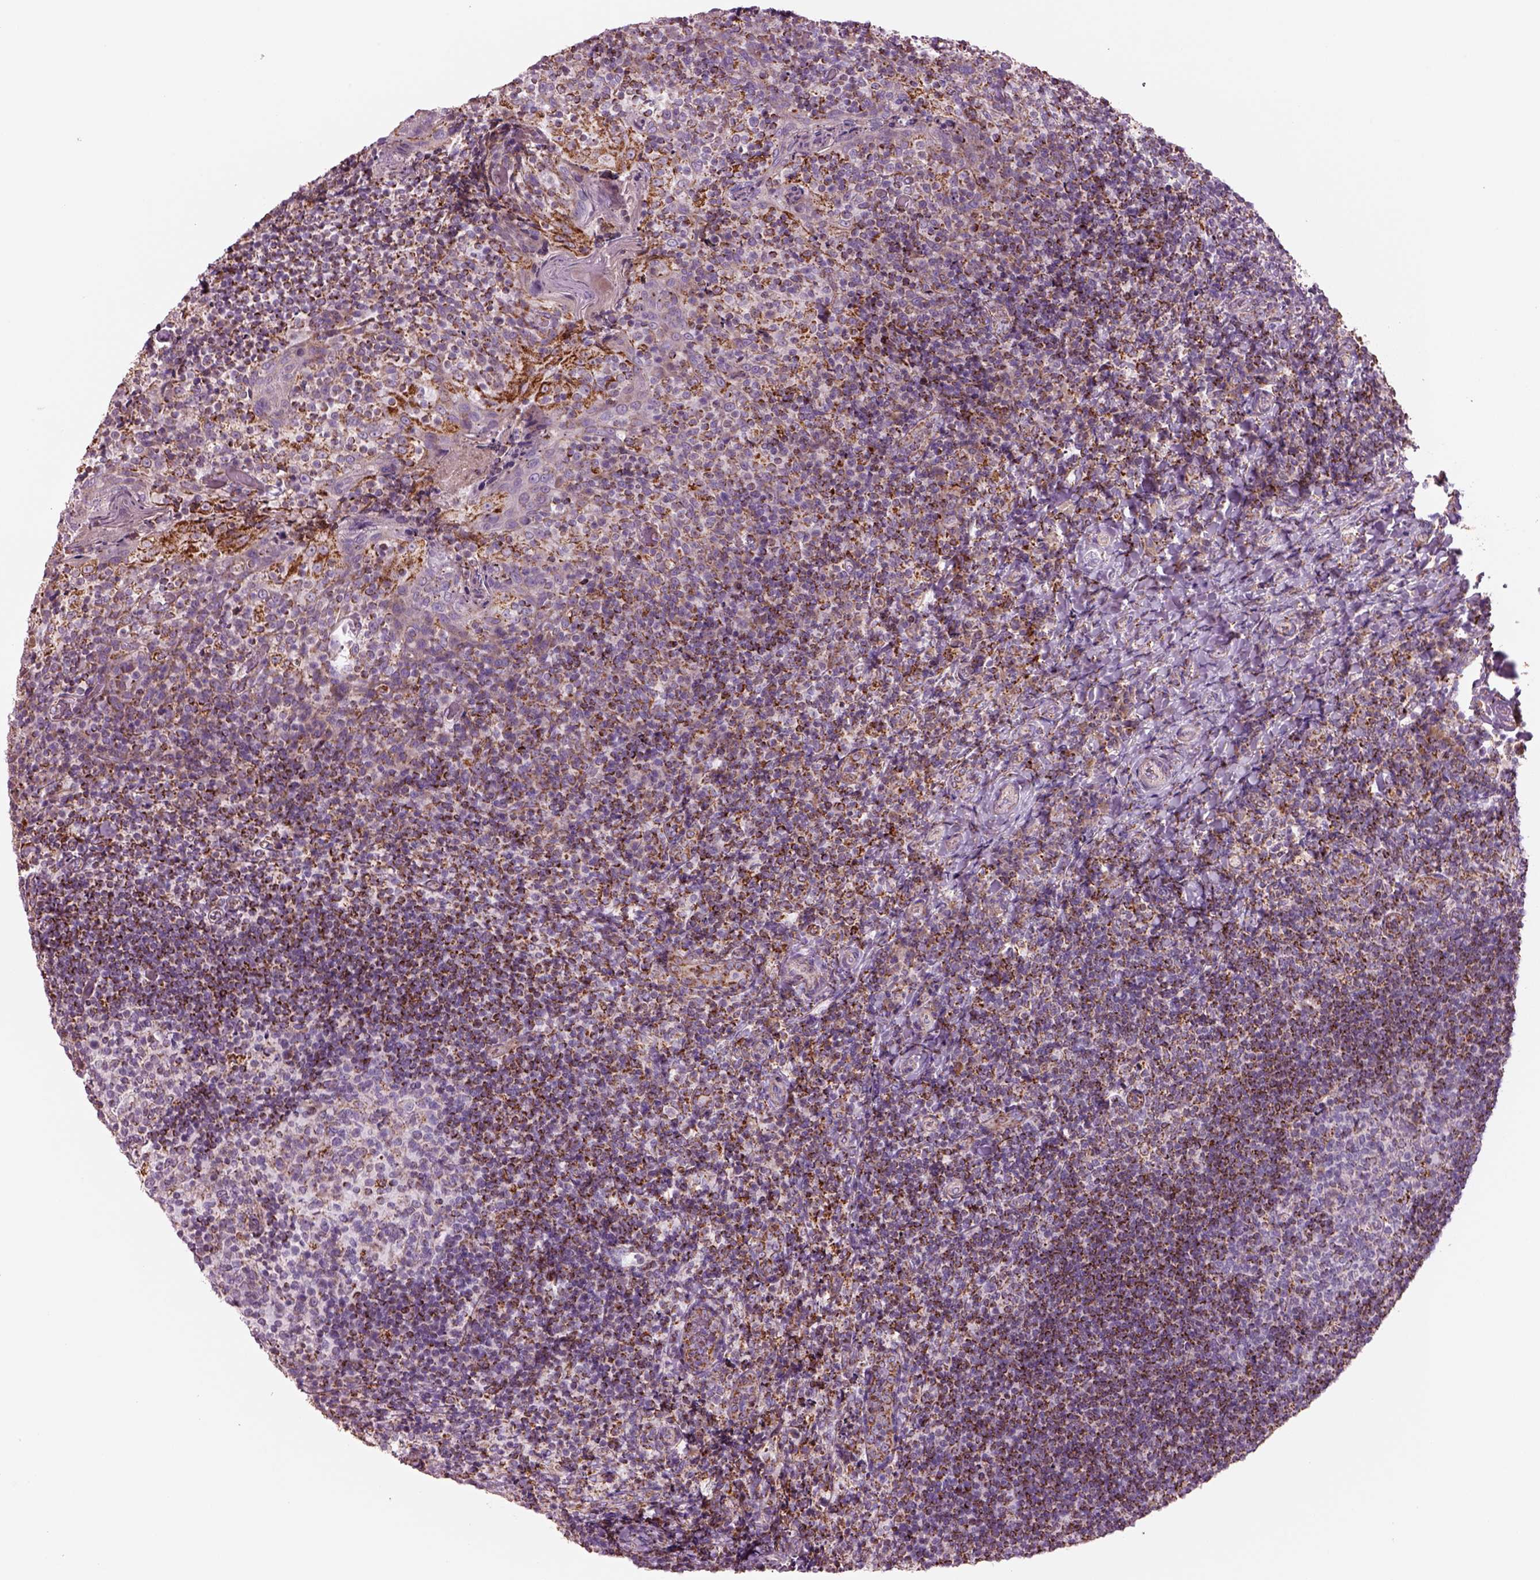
{"staining": {"intensity": "strong", "quantity": "<25%", "location": "cytoplasmic/membranous"}, "tissue": "tonsil", "cell_type": "Germinal center cells", "image_type": "normal", "snomed": [{"axis": "morphology", "description": "Normal tissue, NOS"}, {"axis": "topography", "description": "Tonsil"}], "caption": "This is a micrograph of IHC staining of normal tonsil, which shows strong staining in the cytoplasmic/membranous of germinal center cells.", "gene": "SLC25A24", "patient": {"sex": "female", "age": 10}}